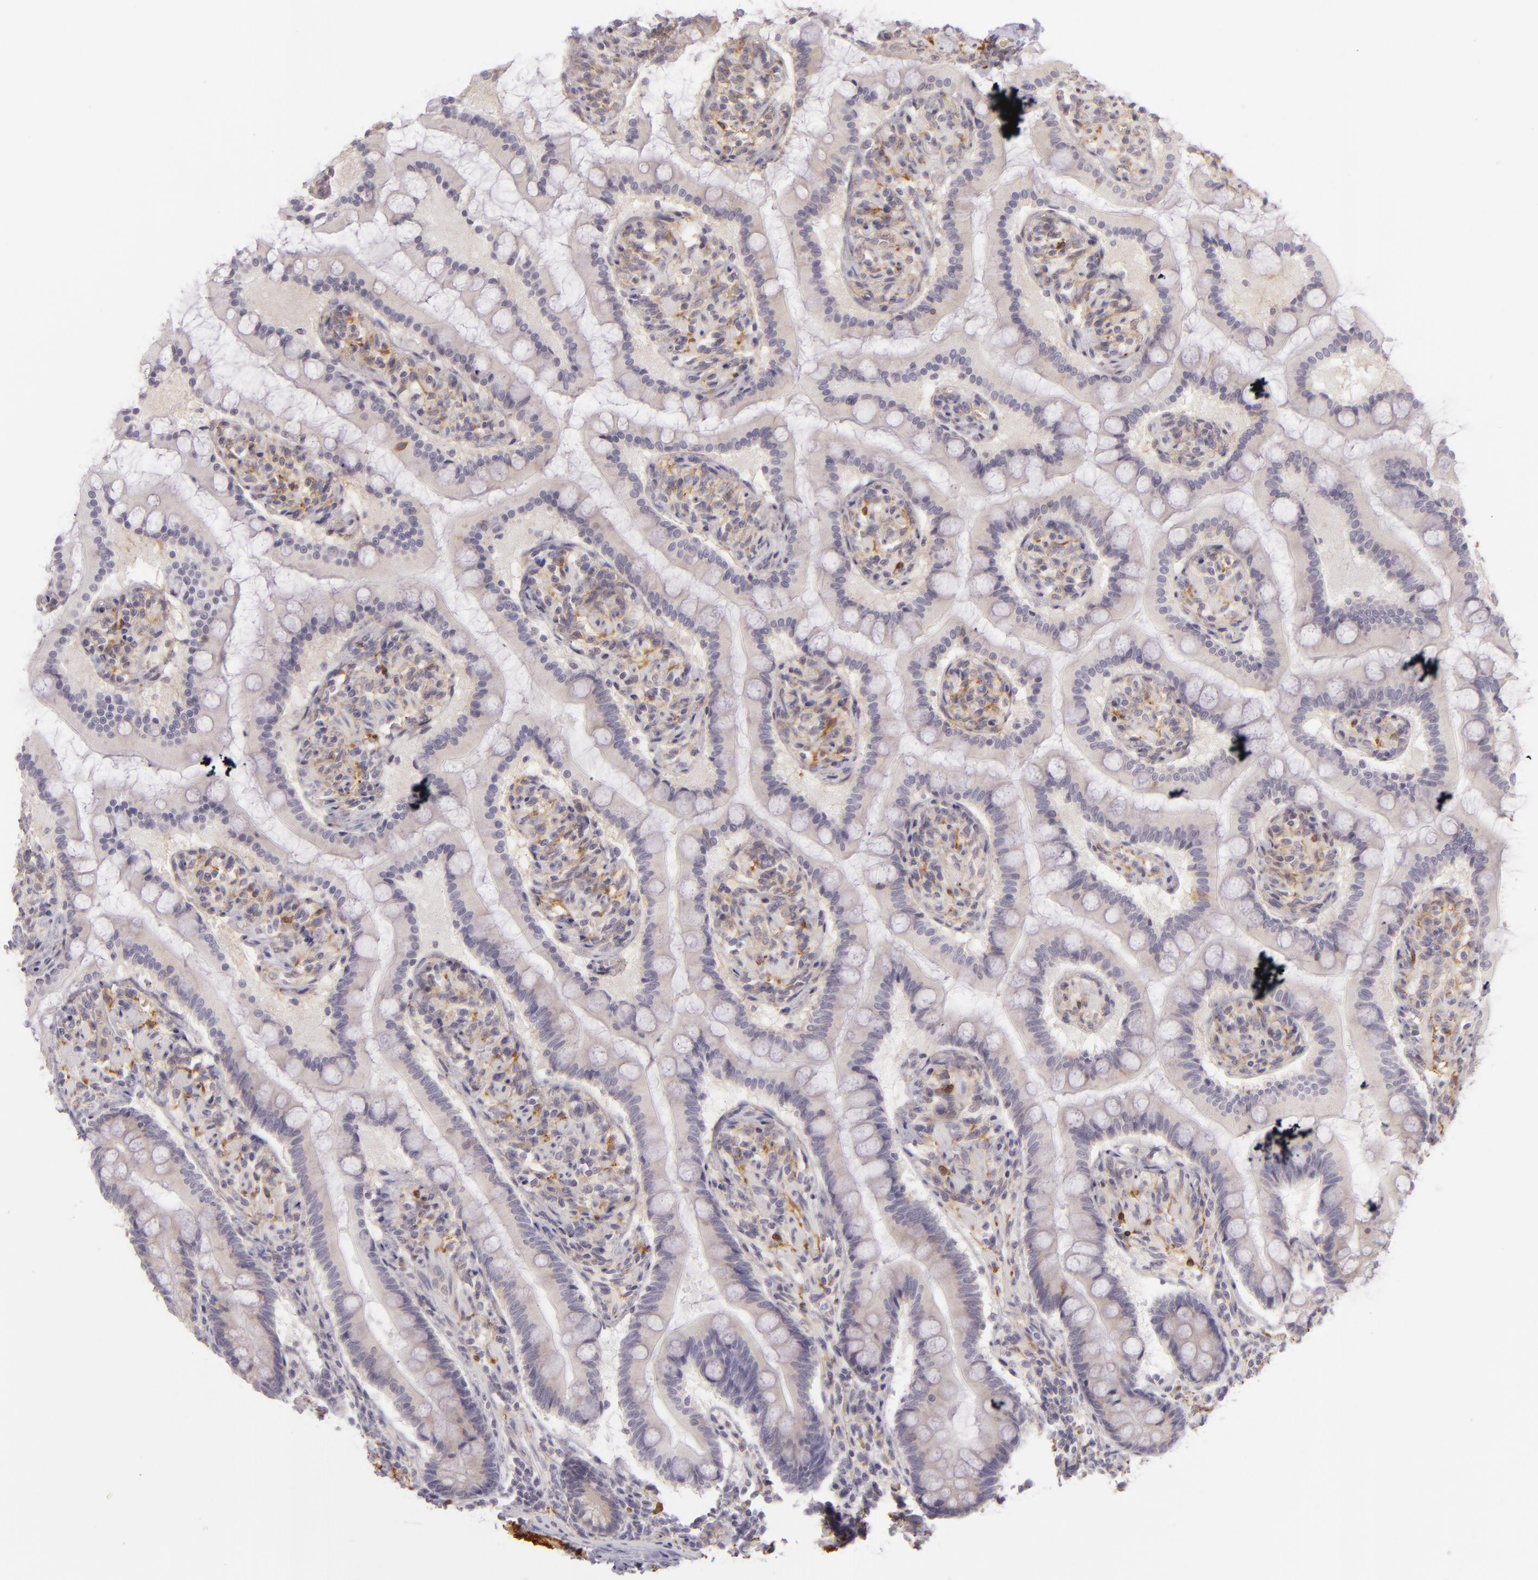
{"staining": {"intensity": "negative", "quantity": "none", "location": "none"}, "tissue": "small intestine", "cell_type": "Glandular cells", "image_type": "normal", "snomed": [{"axis": "morphology", "description": "Normal tissue, NOS"}, {"axis": "topography", "description": "Small intestine"}], "caption": "Glandular cells are negative for brown protein staining in benign small intestine. The staining was performed using DAB (3,3'-diaminobenzidine) to visualize the protein expression in brown, while the nuclei were stained in blue with hematoxylin (Magnification: 20x).", "gene": "ZC3H7B", "patient": {"sex": "male", "age": 41}}